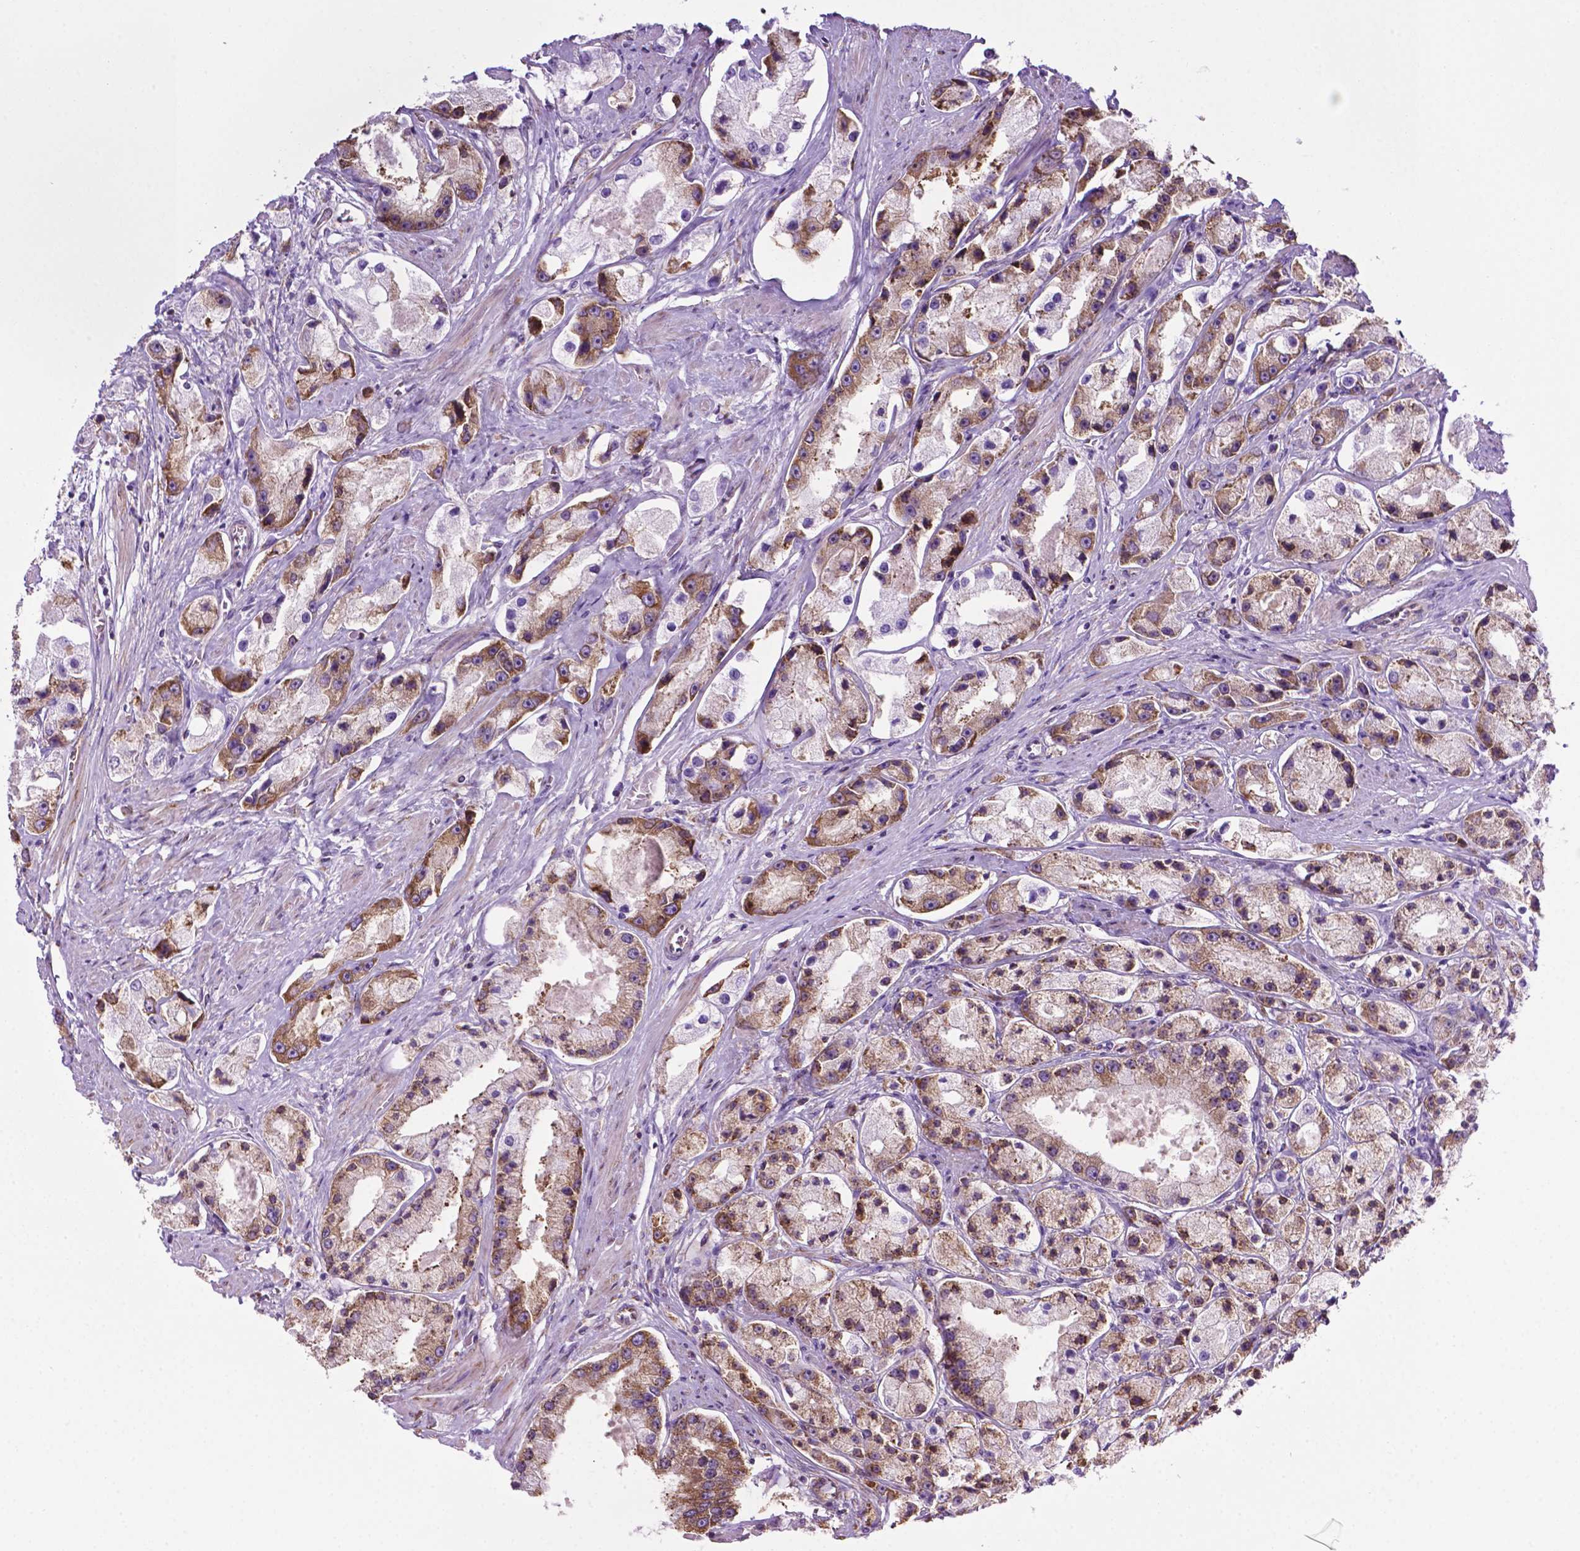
{"staining": {"intensity": "moderate", "quantity": "25%-75%", "location": "cytoplasmic/membranous"}, "tissue": "prostate cancer", "cell_type": "Tumor cells", "image_type": "cancer", "snomed": [{"axis": "morphology", "description": "Adenocarcinoma, High grade"}, {"axis": "topography", "description": "Prostate"}], "caption": "Prostate cancer (adenocarcinoma (high-grade)) stained with a protein marker displays moderate staining in tumor cells.", "gene": "RPL29", "patient": {"sex": "male", "age": 67}}